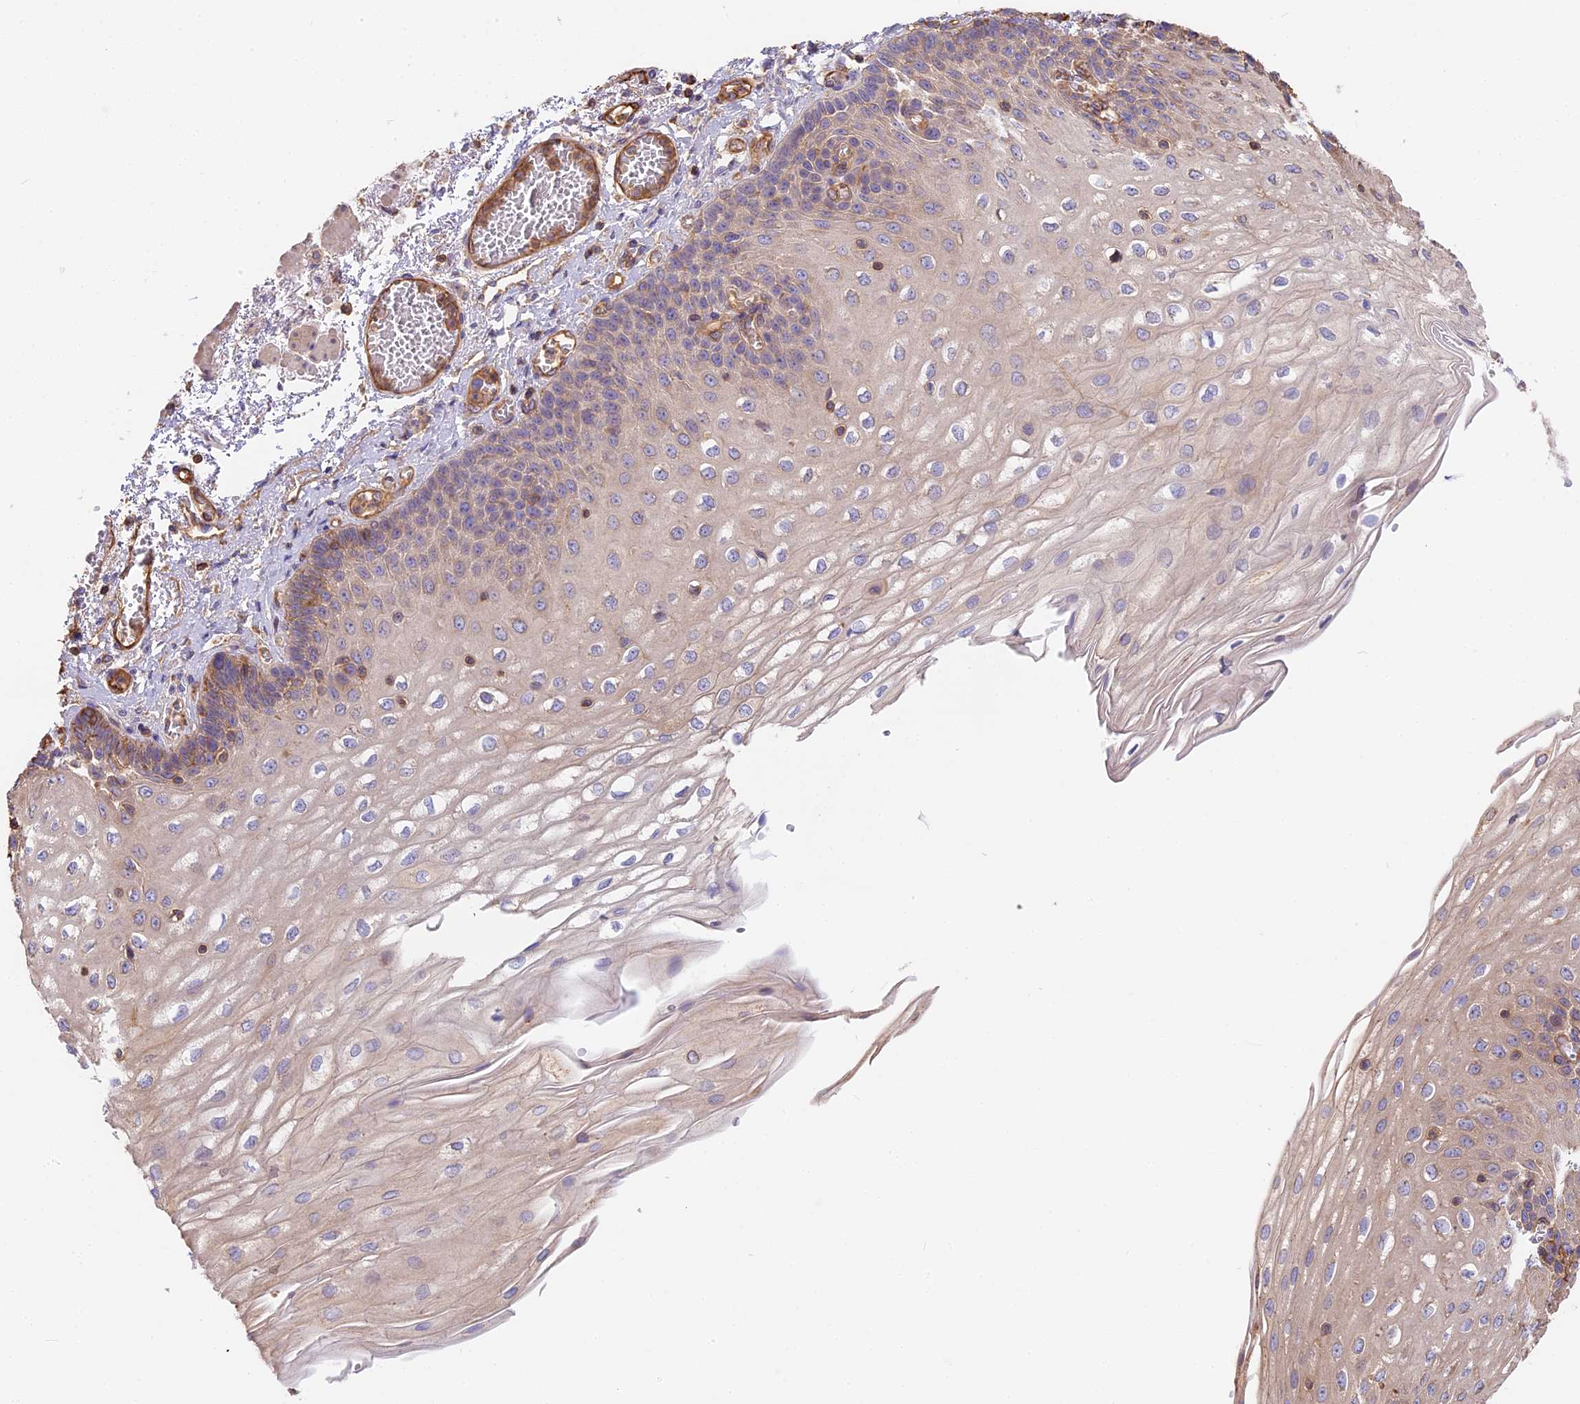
{"staining": {"intensity": "weak", "quantity": "<25%", "location": "cytoplasmic/membranous"}, "tissue": "esophagus", "cell_type": "Squamous epithelial cells", "image_type": "normal", "snomed": [{"axis": "morphology", "description": "Normal tissue, NOS"}, {"axis": "topography", "description": "Esophagus"}], "caption": "An immunohistochemistry image of benign esophagus is shown. There is no staining in squamous epithelial cells of esophagus. (DAB IHC, high magnification).", "gene": "VPS18", "patient": {"sex": "male", "age": 81}}